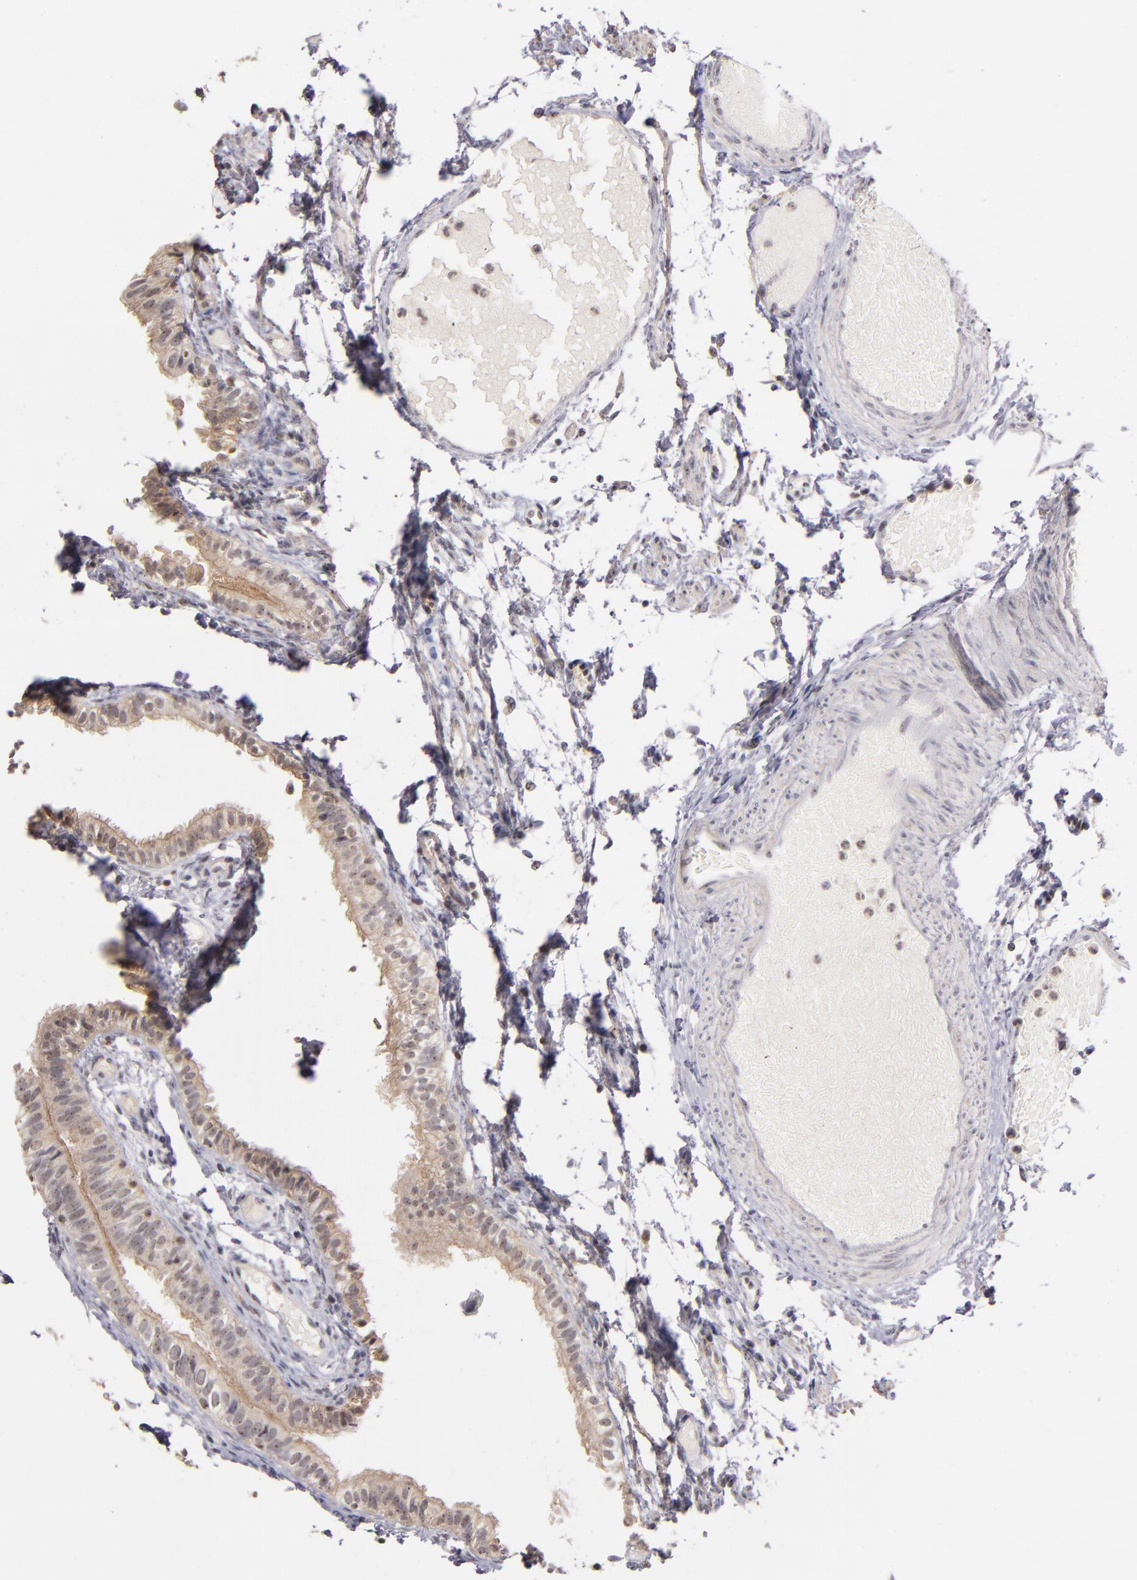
{"staining": {"intensity": "moderate", "quantity": ">75%", "location": "cytoplasmic/membranous"}, "tissue": "fallopian tube", "cell_type": "Glandular cells", "image_type": "normal", "snomed": [{"axis": "morphology", "description": "Normal tissue, NOS"}, {"axis": "morphology", "description": "Dermoid, NOS"}, {"axis": "topography", "description": "Fallopian tube"}], "caption": "Immunohistochemical staining of normal human fallopian tube displays moderate cytoplasmic/membranous protein expression in approximately >75% of glandular cells. The protein of interest is stained brown, and the nuclei are stained in blue (DAB (3,3'-diaminobenzidine) IHC with brightfield microscopy, high magnification).", "gene": "PCNX4", "patient": {"sex": "female", "age": 33}}